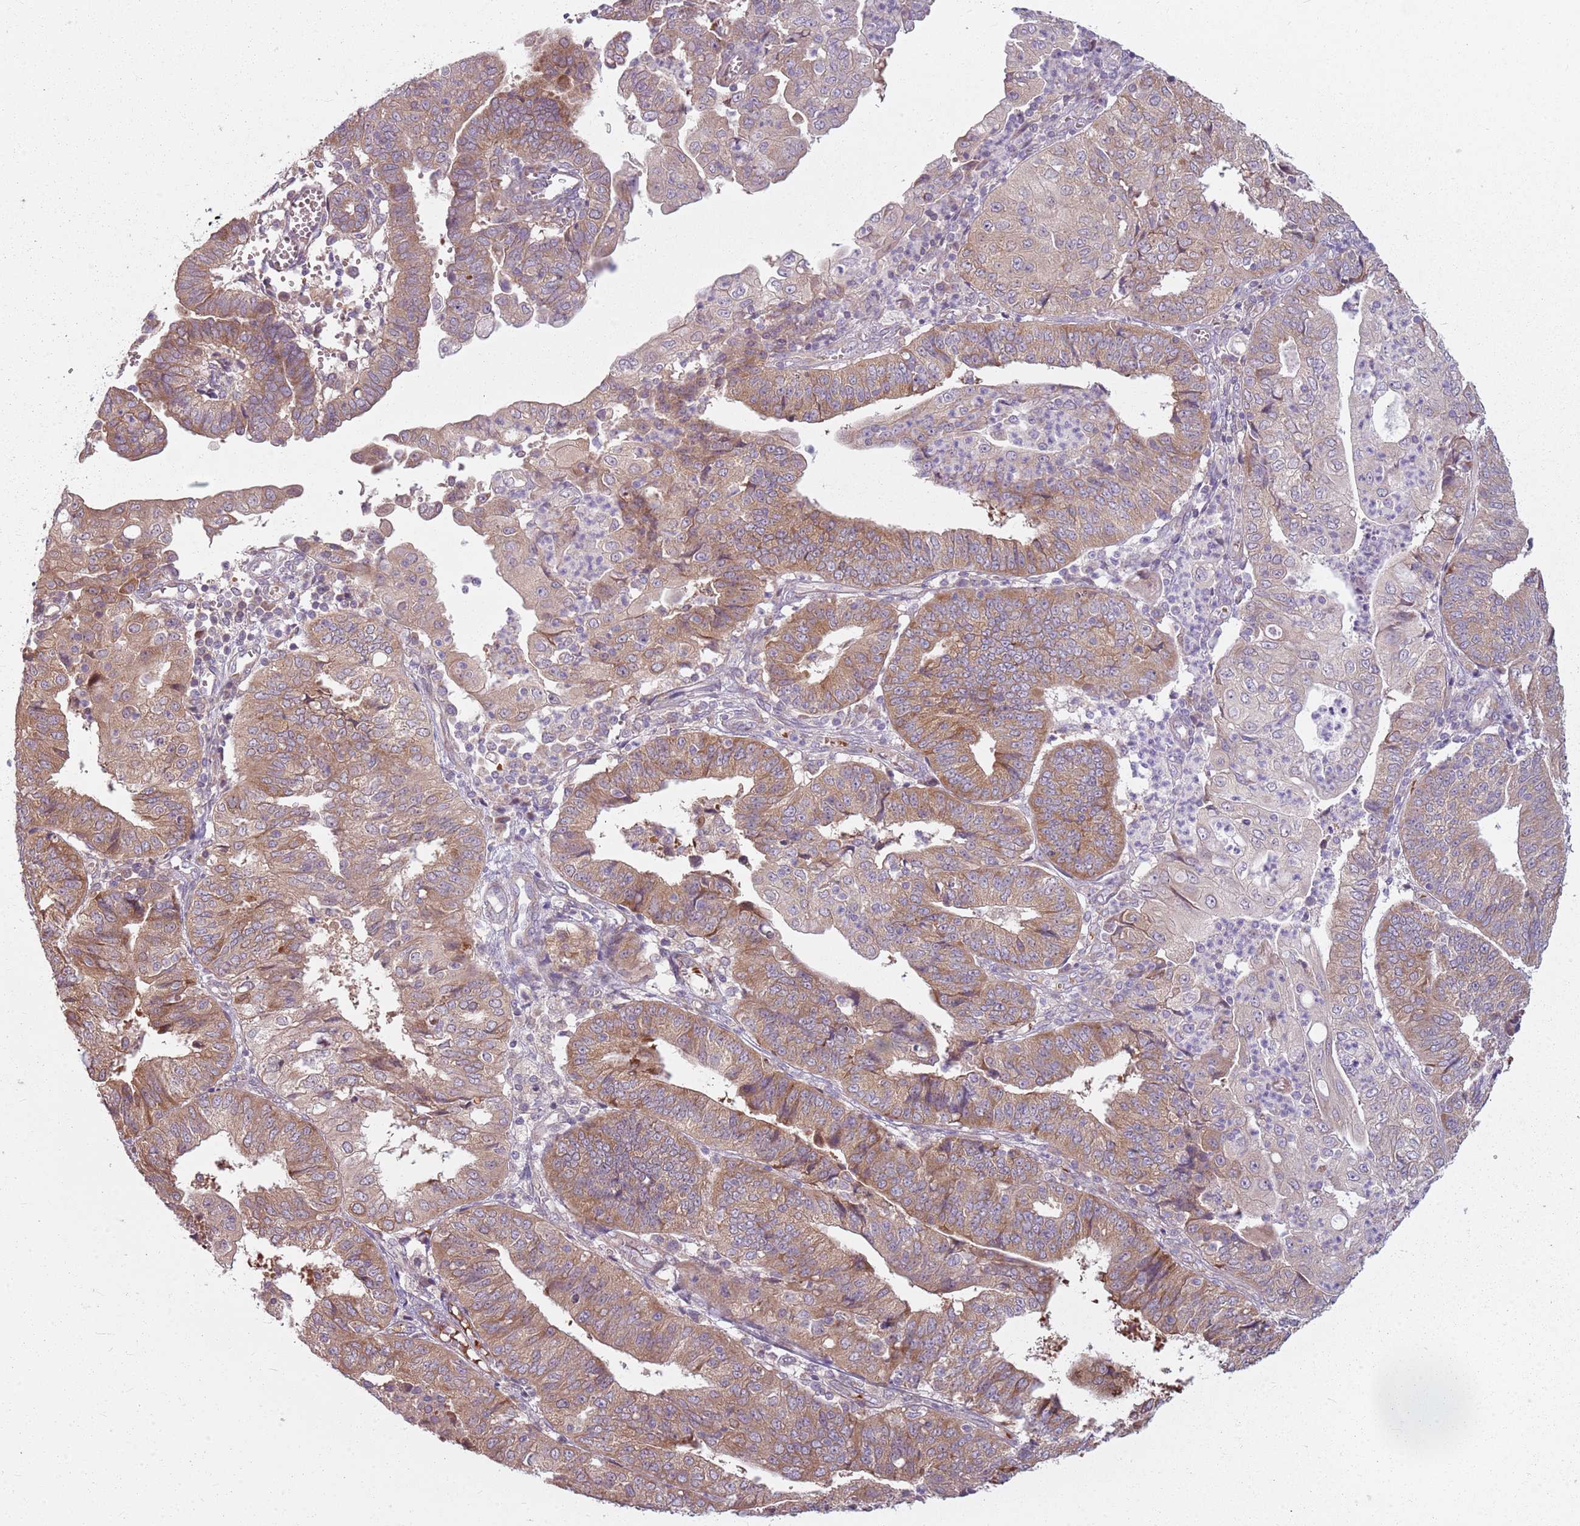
{"staining": {"intensity": "moderate", "quantity": ">75%", "location": "cytoplasmic/membranous"}, "tissue": "endometrial cancer", "cell_type": "Tumor cells", "image_type": "cancer", "snomed": [{"axis": "morphology", "description": "Adenocarcinoma, NOS"}, {"axis": "topography", "description": "Endometrium"}], "caption": "Human adenocarcinoma (endometrial) stained for a protein (brown) exhibits moderate cytoplasmic/membranous positive staining in approximately >75% of tumor cells.", "gene": "HSPA14", "patient": {"sex": "female", "age": 56}}